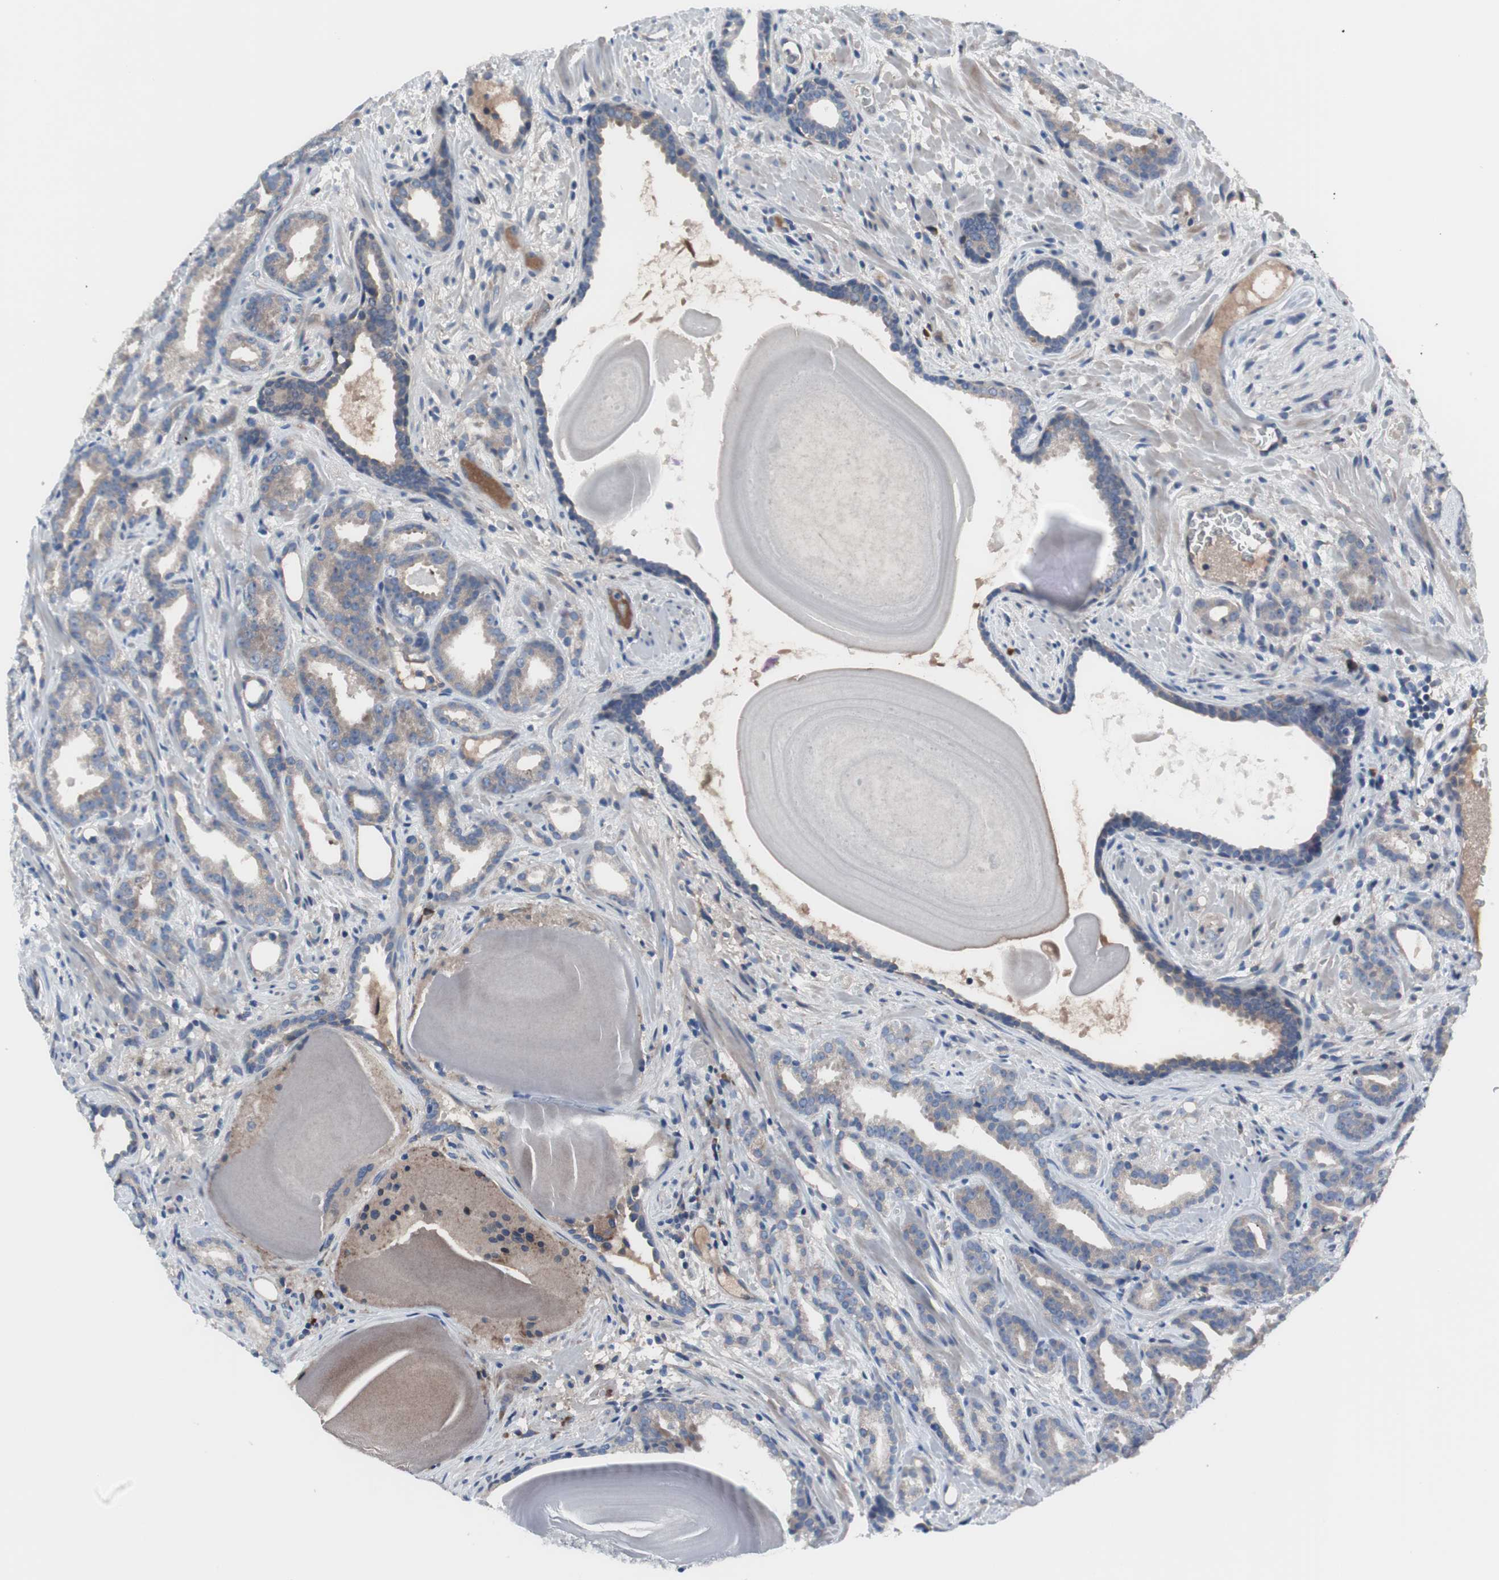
{"staining": {"intensity": "negative", "quantity": "none", "location": "none"}, "tissue": "prostate cancer", "cell_type": "Tumor cells", "image_type": "cancer", "snomed": [{"axis": "morphology", "description": "Adenocarcinoma, Low grade"}, {"axis": "topography", "description": "Prostate"}], "caption": "There is no significant expression in tumor cells of low-grade adenocarcinoma (prostate). (DAB (3,3'-diaminobenzidine) immunohistochemistry with hematoxylin counter stain).", "gene": "KANSL1", "patient": {"sex": "male", "age": 63}}